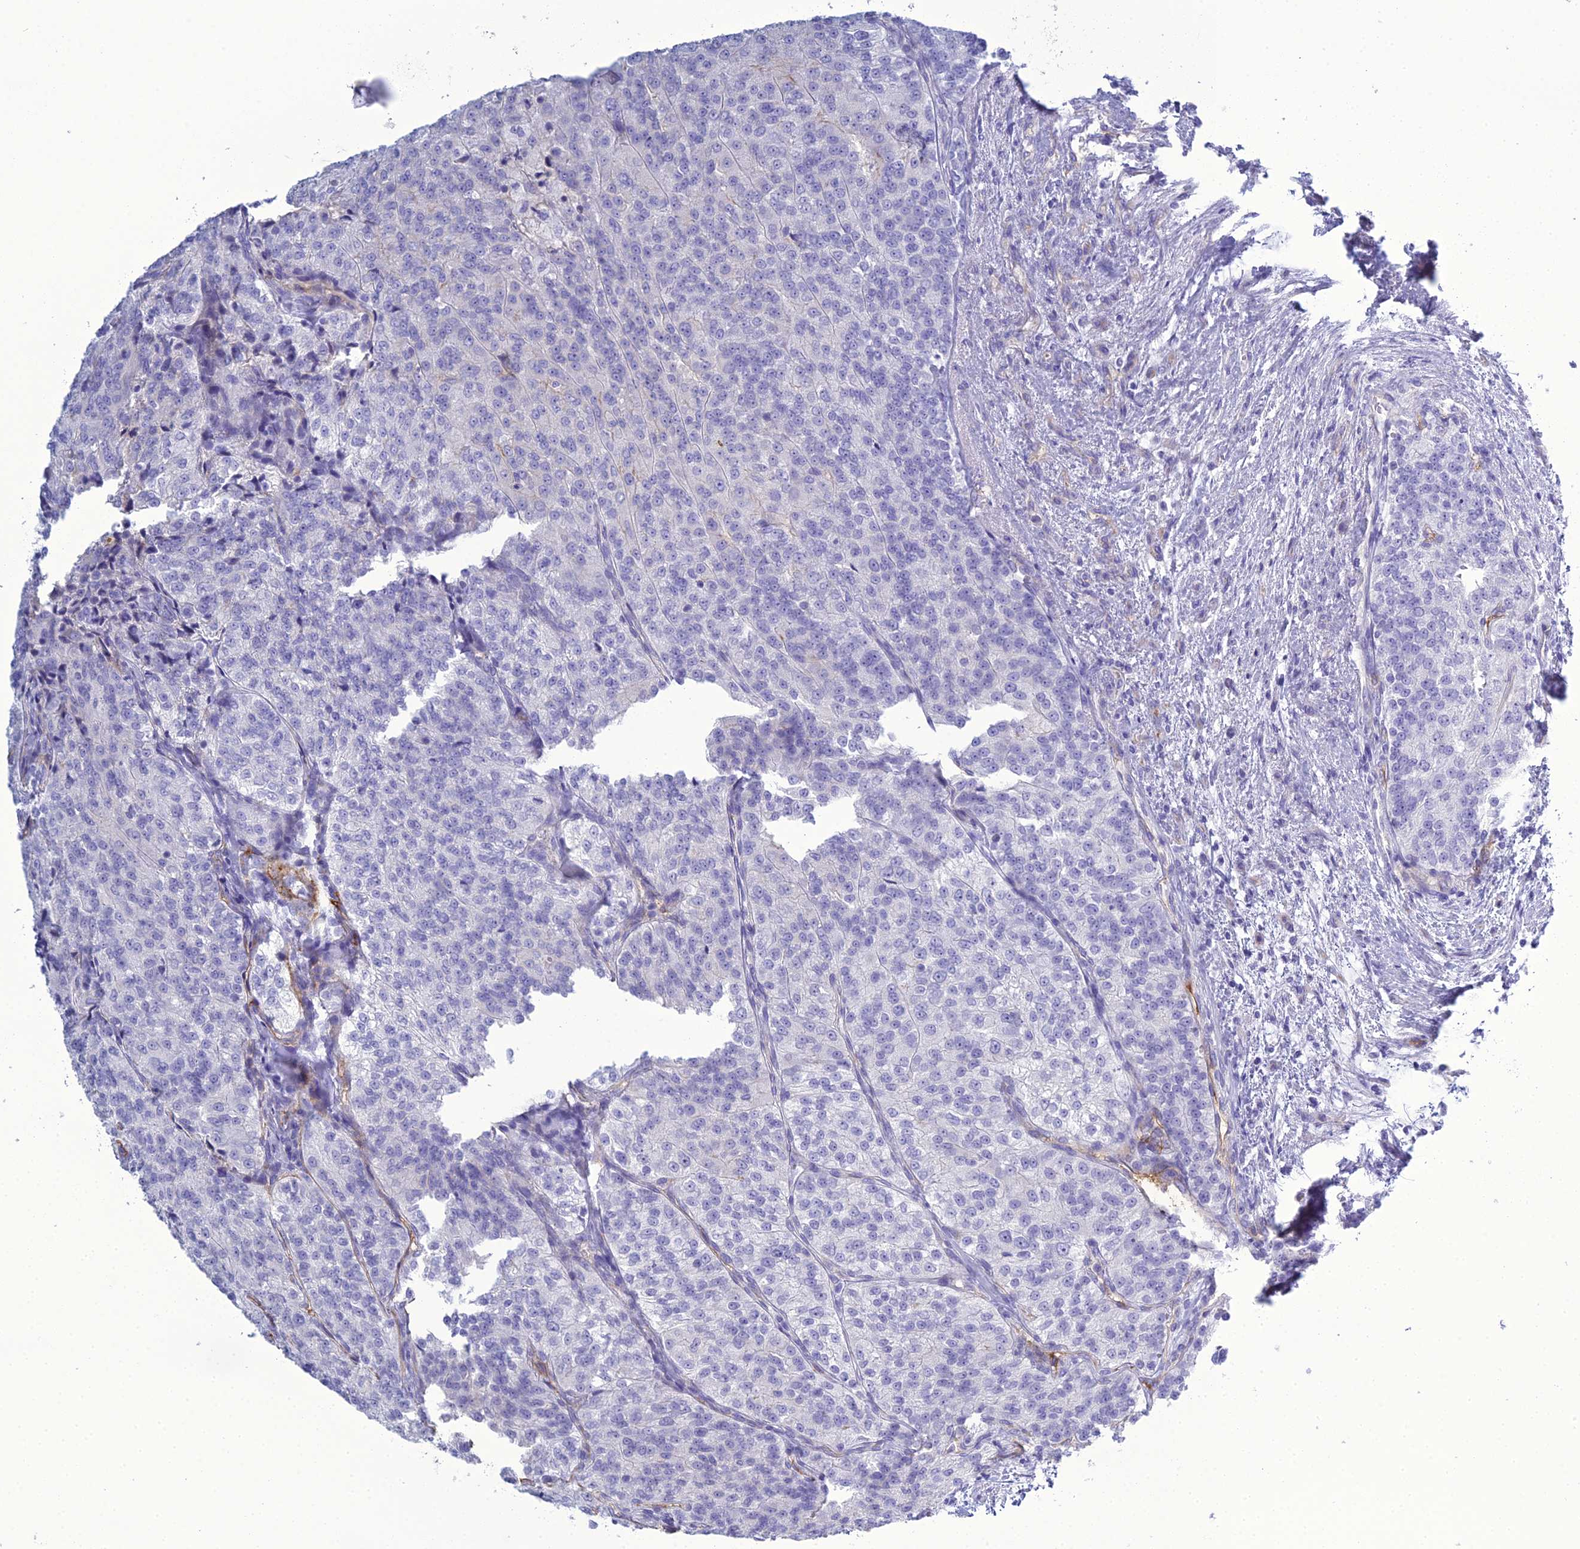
{"staining": {"intensity": "negative", "quantity": "none", "location": "none"}, "tissue": "renal cancer", "cell_type": "Tumor cells", "image_type": "cancer", "snomed": [{"axis": "morphology", "description": "Adenocarcinoma, NOS"}, {"axis": "topography", "description": "Kidney"}], "caption": "IHC photomicrograph of renal cancer (adenocarcinoma) stained for a protein (brown), which displays no staining in tumor cells. Brightfield microscopy of IHC stained with DAB (3,3'-diaminobenzidine) (brown) and hematoxylin (blue), captured at high magnification.", "gene": "ACE", "patient": {"sex": "female", "age": 63}}